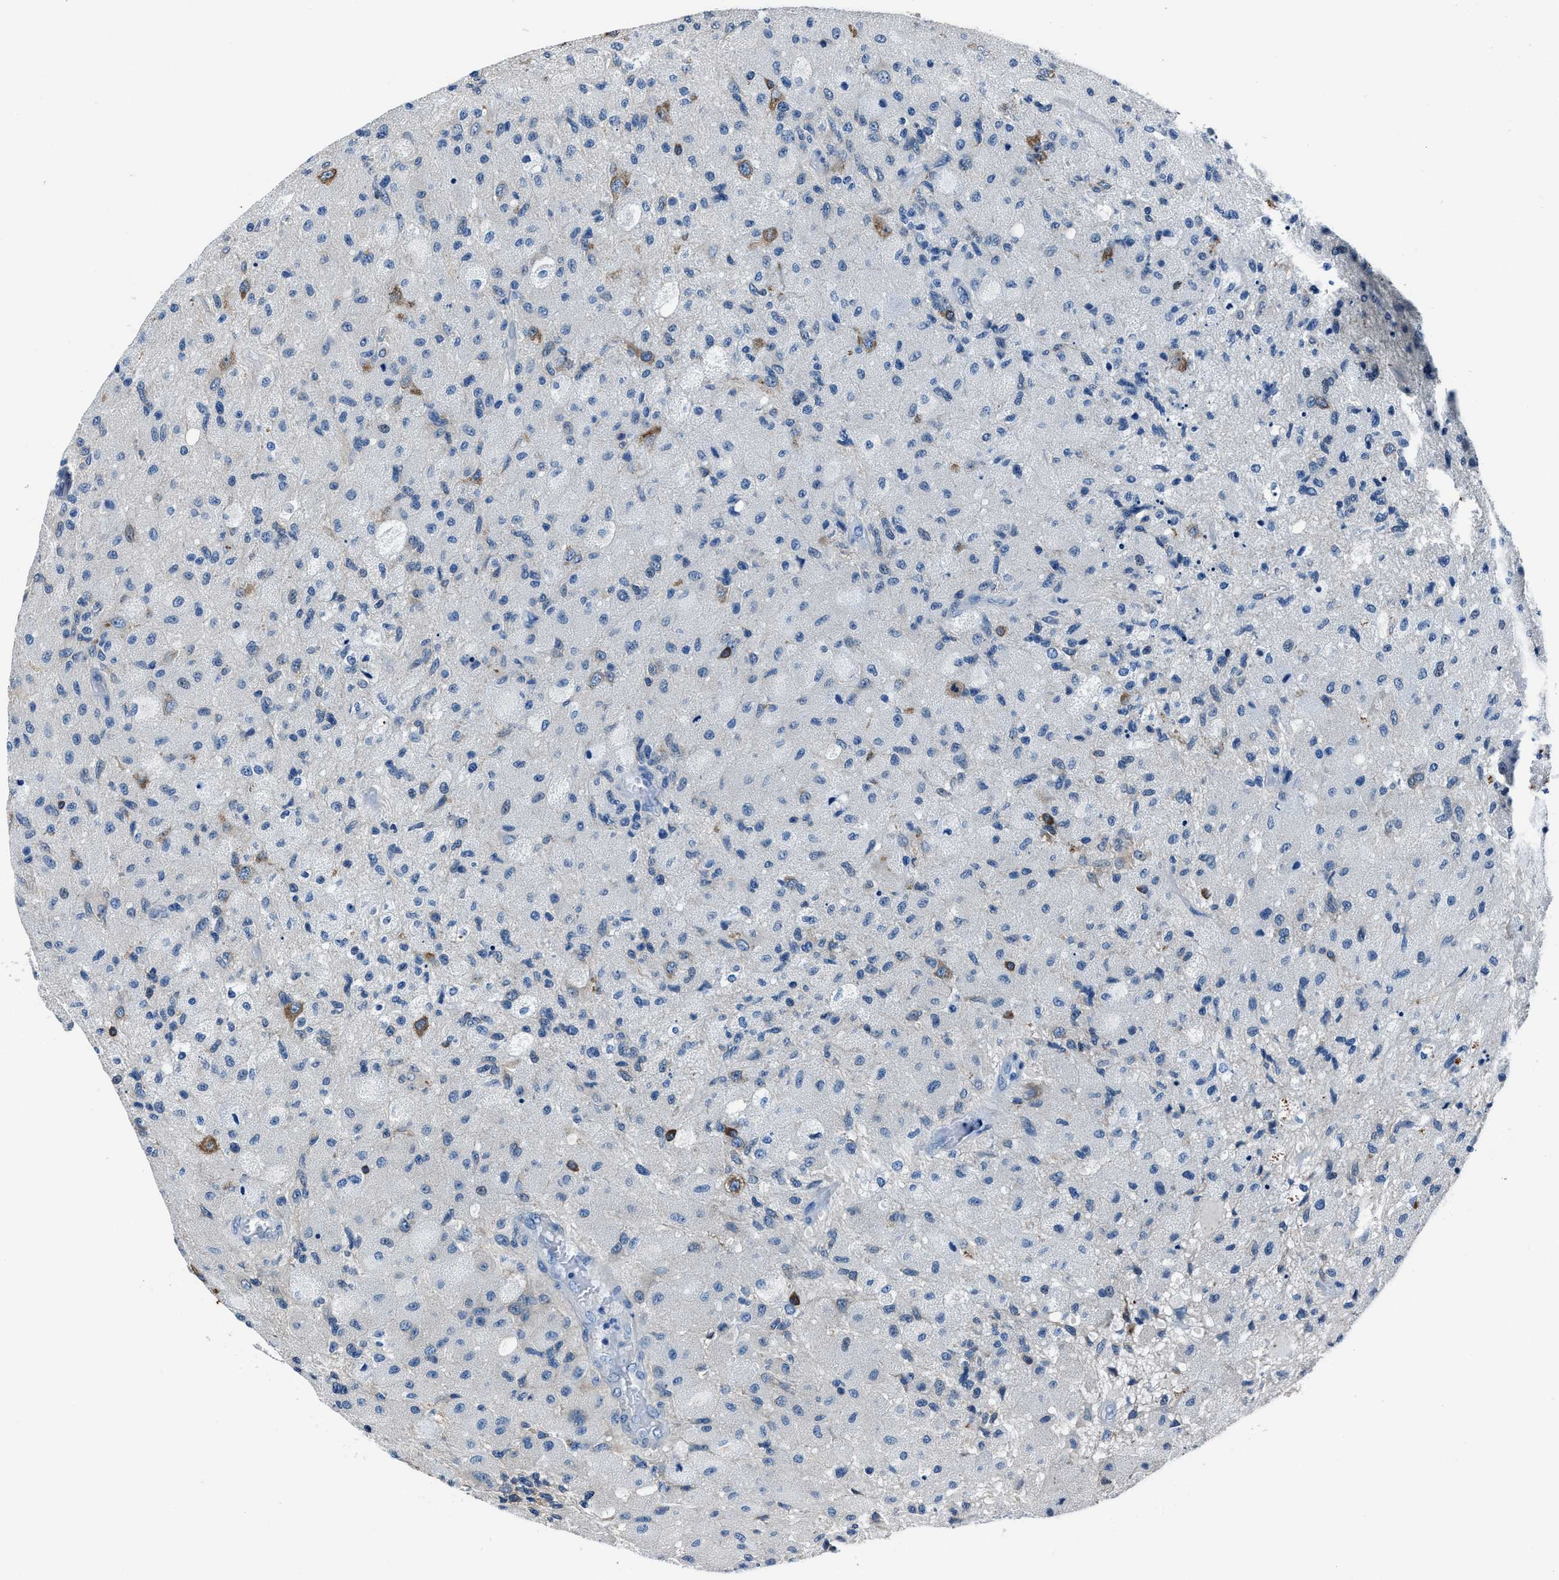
{"staining": {"intensity": "negative", "quantity": "none", "location": "none"}, "tissue": "glioma", "cell_type": "Tumor cells", "image_type": "cancer", "snomed": [{"axis": "morphology", "description": "Normal tissue, NOS"}, {"axis": "morphology", "description": "Glioma, malignant, High grade"}, {"axis": "topography", "description": "Cerebral cortex"}], "caption": "There is no significant expression in tumor cells of malignant high-grade glioma. The staining is performed using DAB (3,3'-diaminobenzidine) brown chromogen with nuclei counter-stained in using hematoxylin.", "gene": "NACAD", "patient": {"sex": "male", "age": 77}}